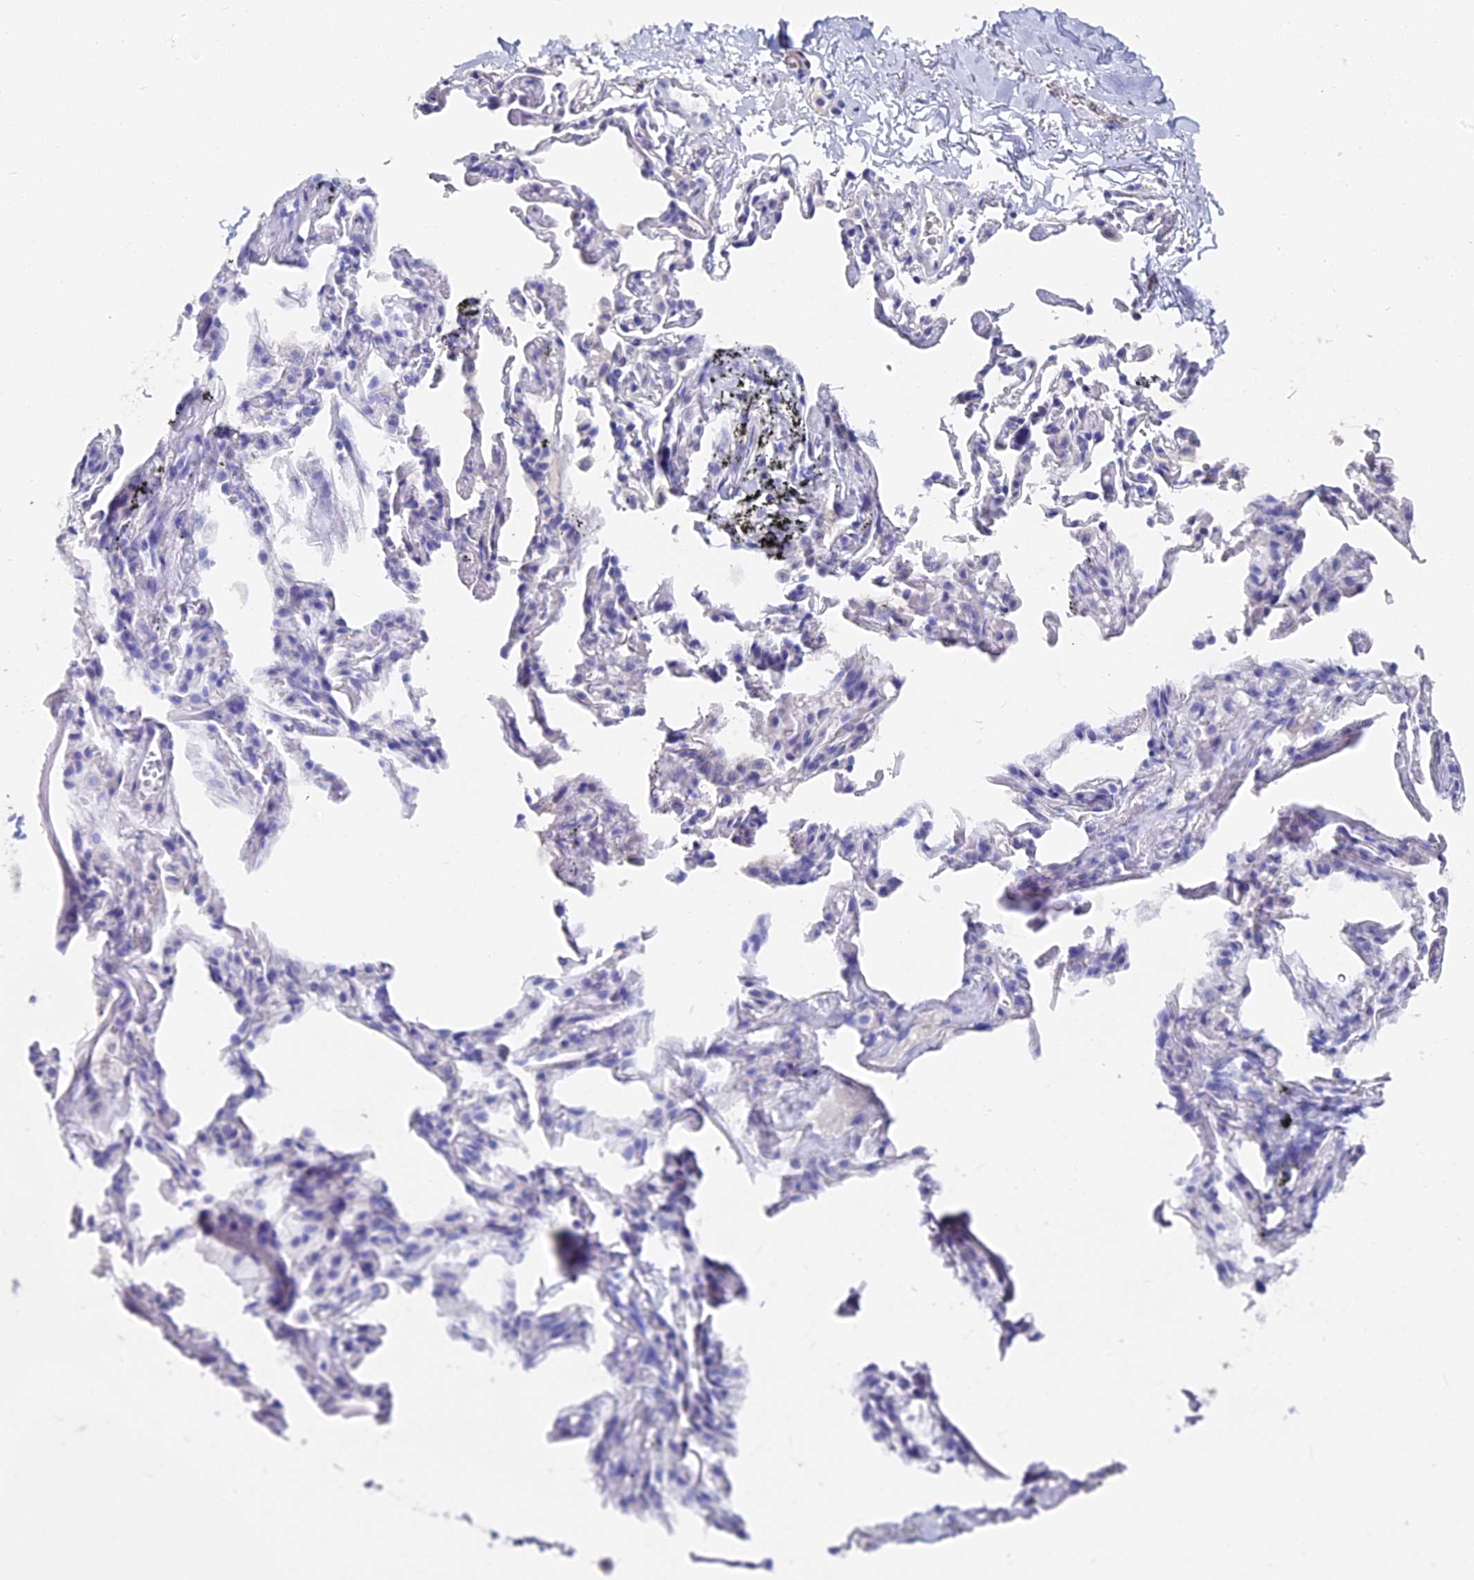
{"staining": {"intensity": "negative", "quantity": "none", "location": "none"}, "tissue": "adipose tissue", "cell_type": "Adipocytes", "image_type": "normal", "snomed": [{"axis": "morphology", "description": "Normal tissue, NOS"}, {"axis": "topography", "description": "Lymph node"}, {"axis": "topography", "description": "Bronchus"}], "caption": "This histopathology image is of normal adipose tissue stained with immunohistochemistry (IHC) to label a protein in brown with the nuclei are counter-stained blue. There is no expression in adipocytes. (DAB (3,3'-diaminobenzidine) immunohistochemistry, high magnification).", "gene": "VPS33B", "patient": {"sex": "male", "age": 63}}